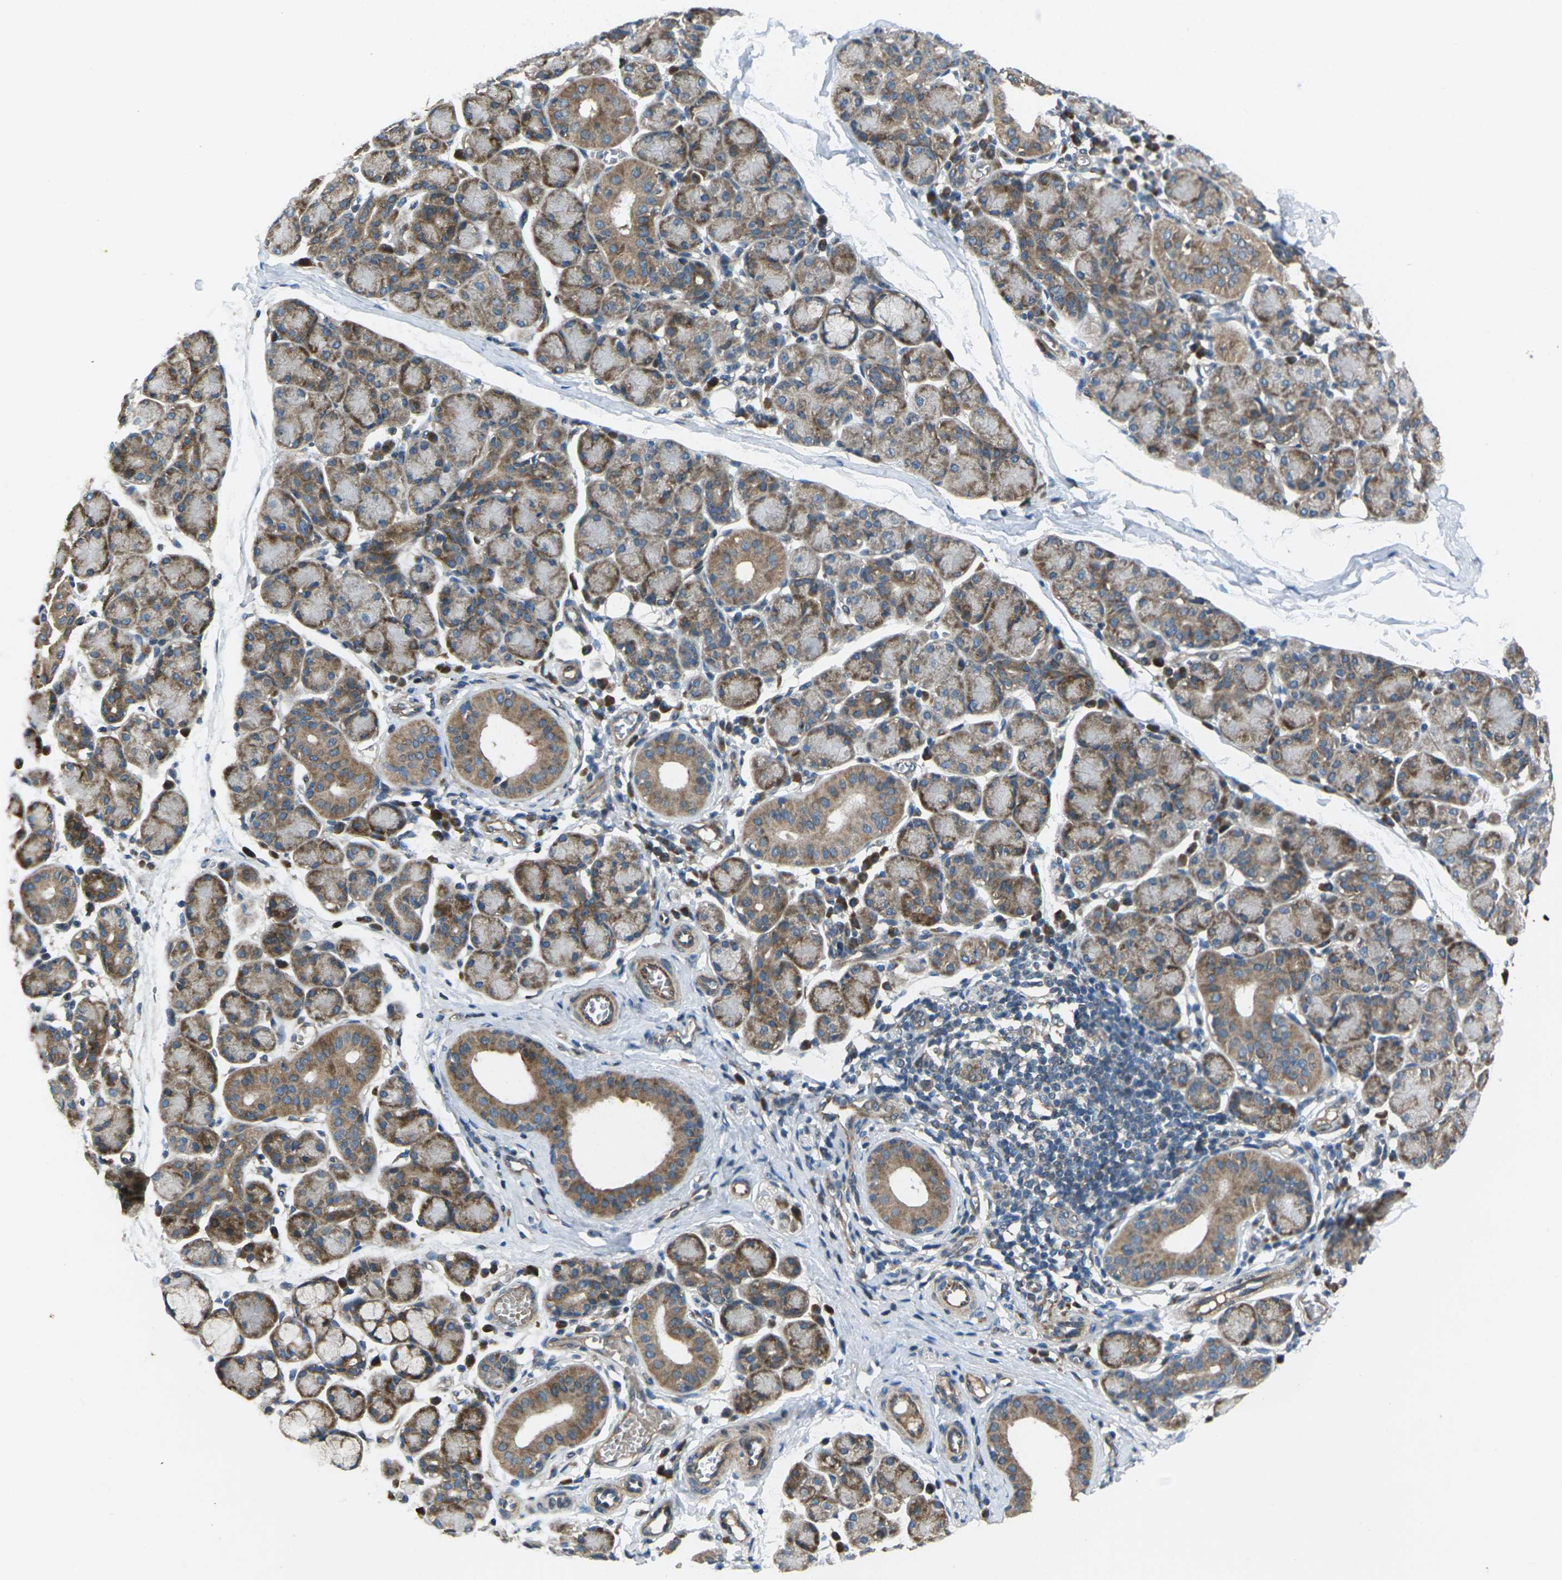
{"staining": {"intensity": "moderate", "quantity": "25%-75%", "location": "cytoplasmic/membranous"}, "tissue": "salivary gland", "cell_type": "Glandular cells", "image_type": "normal", "snomed": [{"axis": "morphology", "description": "Normal tissue, NOS"}, {"axis": "morphology", "description": "Inflammation, NOS"}, {"axis": "topography", "description": "Lymph node"}, {"axis": "topography", "description": "Salivary gland"}], "caption": "IHC (DAB (3,3'-diaminobenzidine)) staining of unremarkable human salivary gland shows moderate cytoplasmic/membranous protein expression in about 25%-75% of glandular cells.", "gene": "EDNRA", "patient": {"sex": "male", "age": 3}}